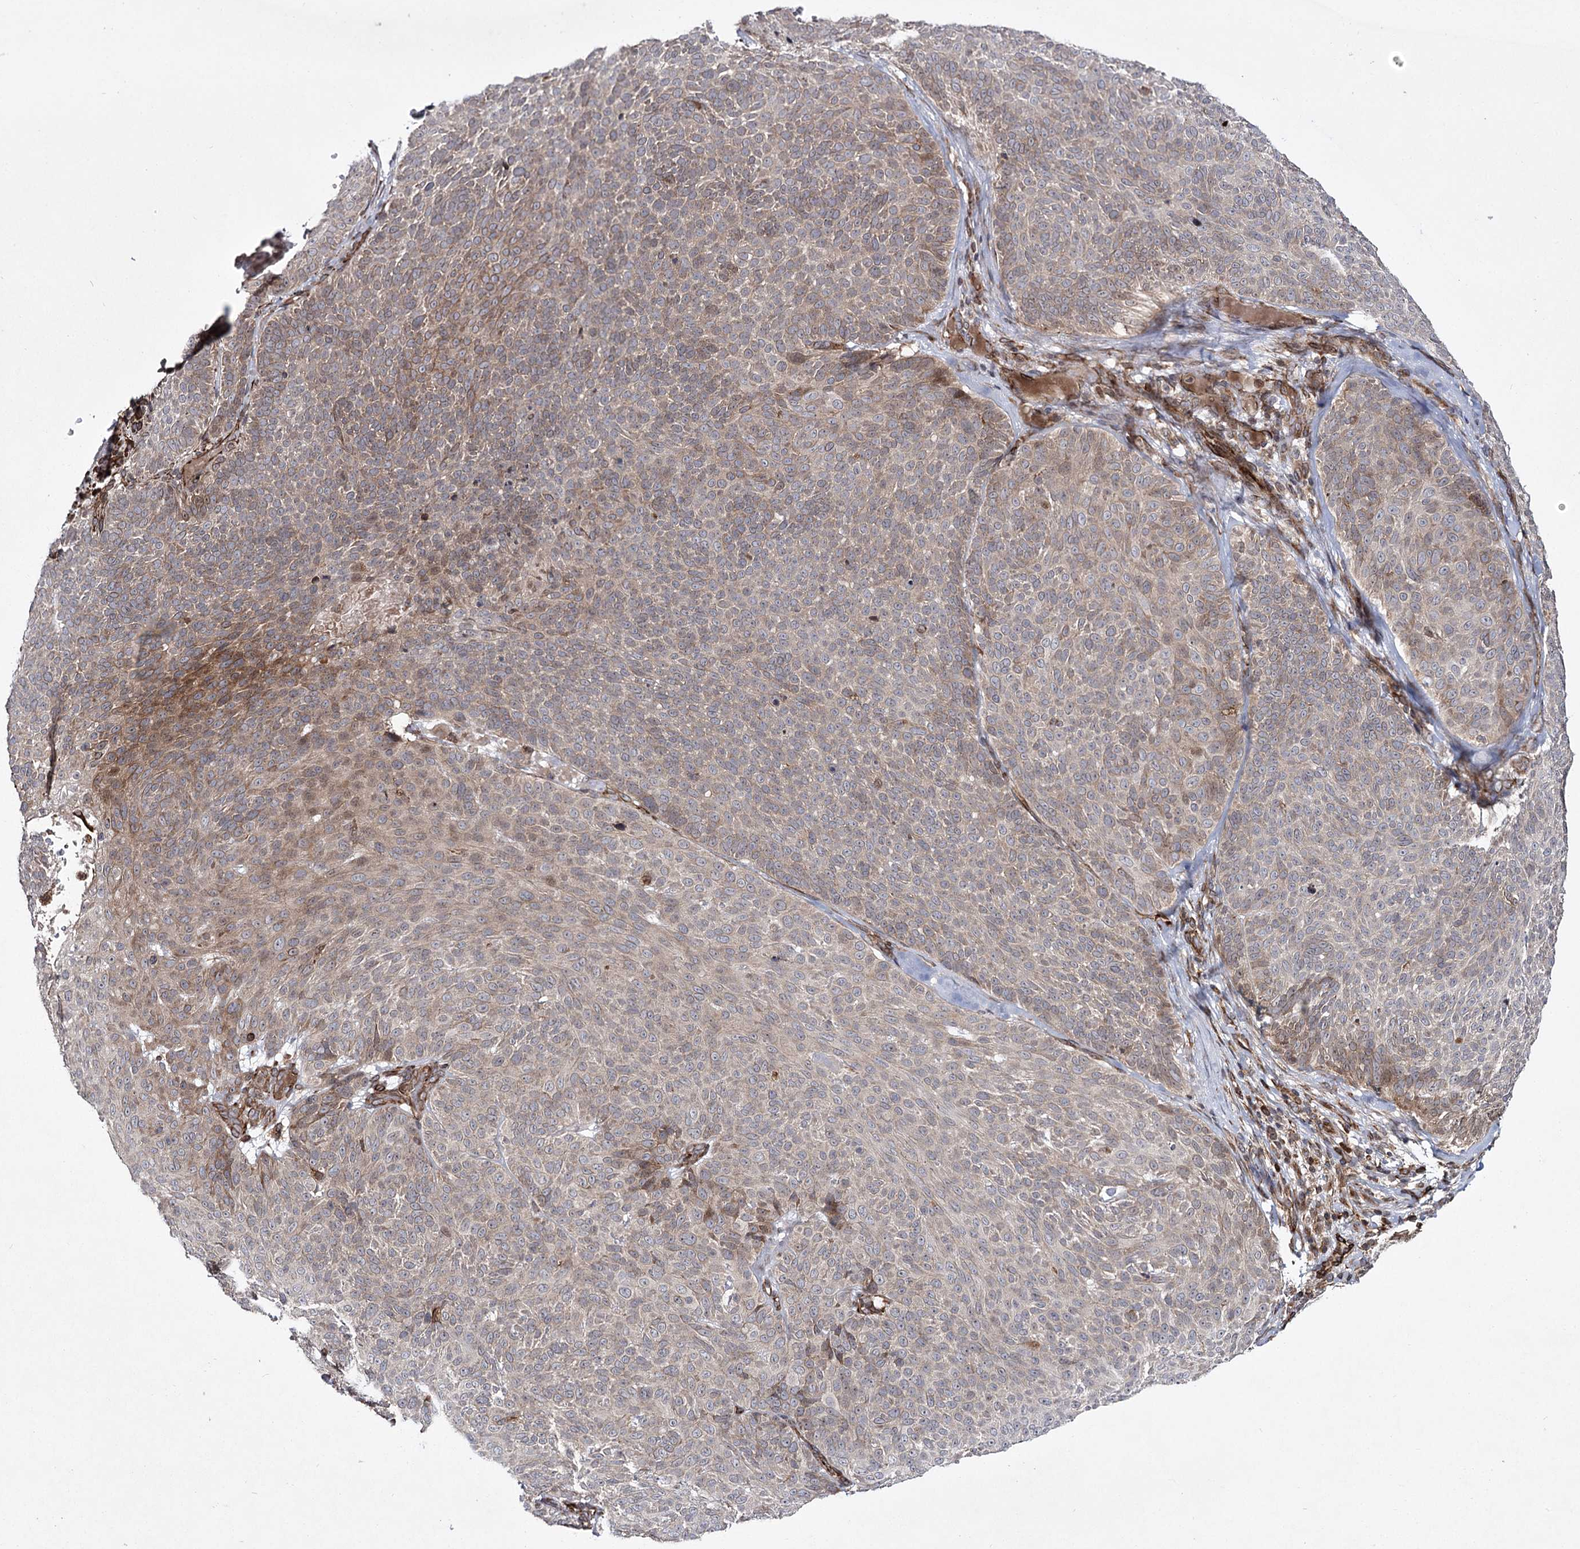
{"staining": {"intensity": "weak", "quantity": "<25%", "location": "cytoplasmic/membranous"}, "tissue": "skin cancer", "cell_type": "Tumor cells", "image_type": "cancer", "snomed": [{"axis": "morphology", "description": "Basal cell carcinoma"}, {"axis": "topography", "description": "Skin"}], "caption": "Photomicrograph shows no protein positivity in tumor cells of skin cancer tissue.", "gene": "HECTD2", "patient": {"sex": "male", "age": 85}}